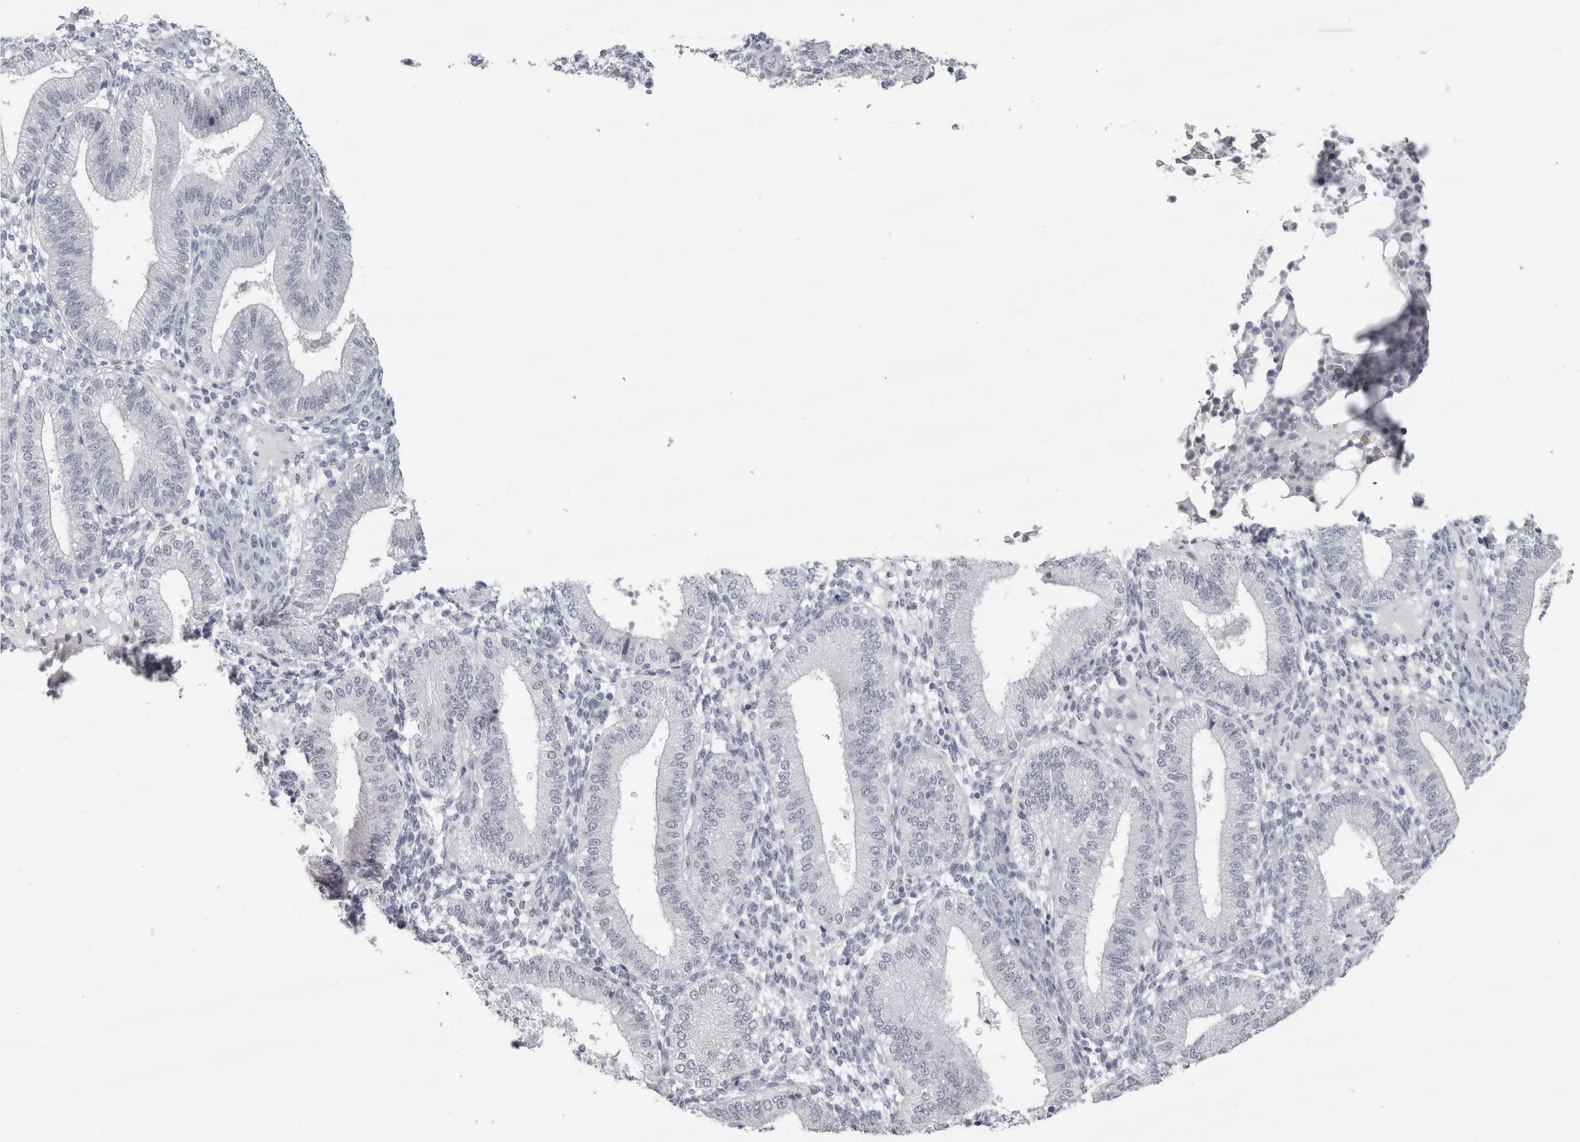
{"staining": {"intensity": "negative", "quantity": "none", "location": "none"}, "tissue": "endometrium", "cell_type": "Cells in endometrial stroma", "image_type": "normal", "snomed": [{"axis": "morphology", "description": "Normal tissue, NOS"}, {"axis": "topography", "description": "Endometrium"}], "caption": "The IHC image has no significant staining in cells in endometrial stroma of endometrium. (DAB immunohistochemistry (IHC) visualized using brightfield microscopy, high magnification).", "gene": "CDH17", "patient": {"sex": "female", "age": 39}}